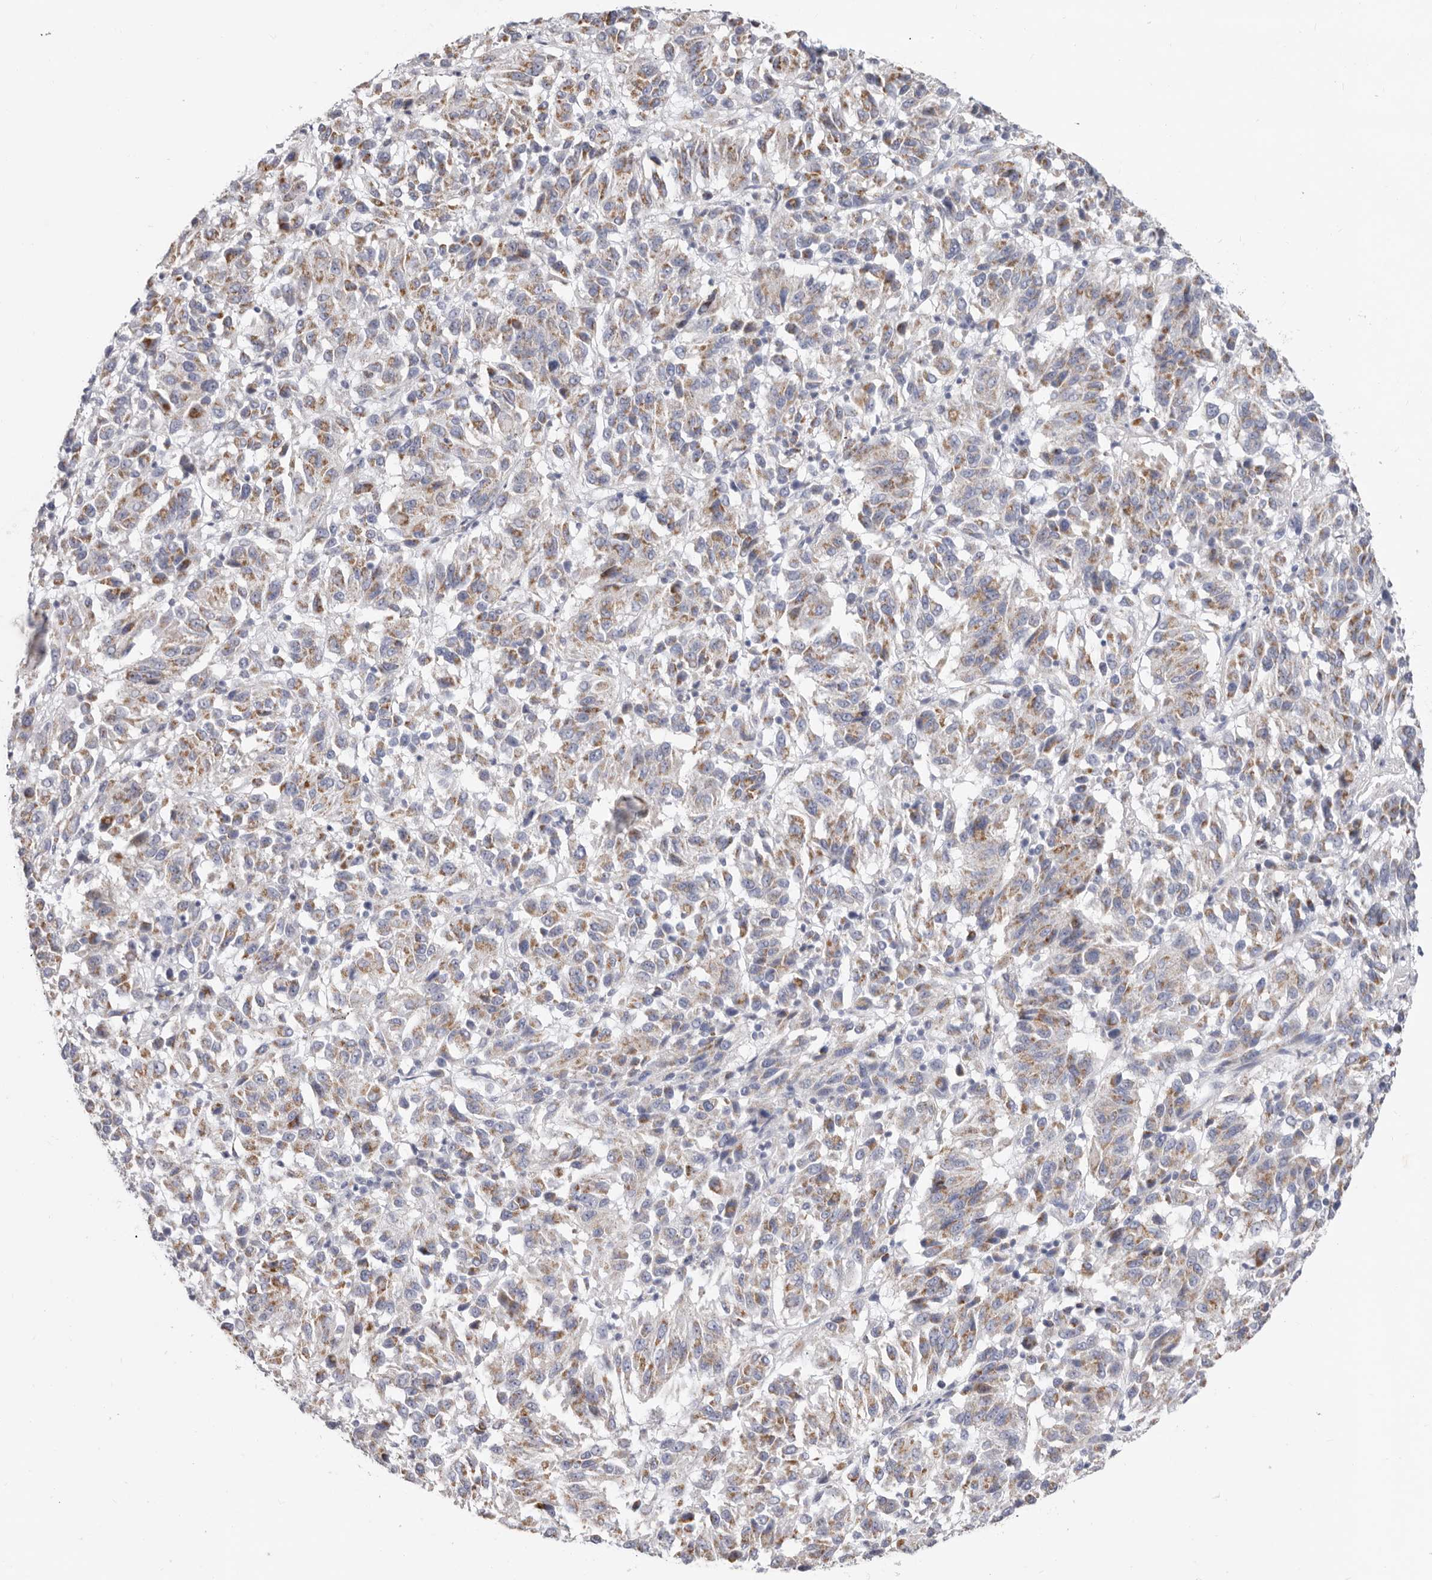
{"staining": {"intensity": "moderate", "quantity": ">75%", "location": "cytoplasmic/membranous"}, "tissue": "melanoma", "cell_type": "Tumor cells", "image_type": "cancer", "snomed": [{"axis": "morphology", "description": "Malignant melanoma, NOS"}, {"axis": "topography", "description": "Skin"}], "caption": "Malignant melanoma stained with DAB (3,3'-diaminobenzidine) immunohistochemistry (IHC) shows medium levels of moderate cytoplasmic/membranous staining in about >75% of tumor cells.", "gene": "RSPO2", "patient": {"sex": "female", "age": 82}}